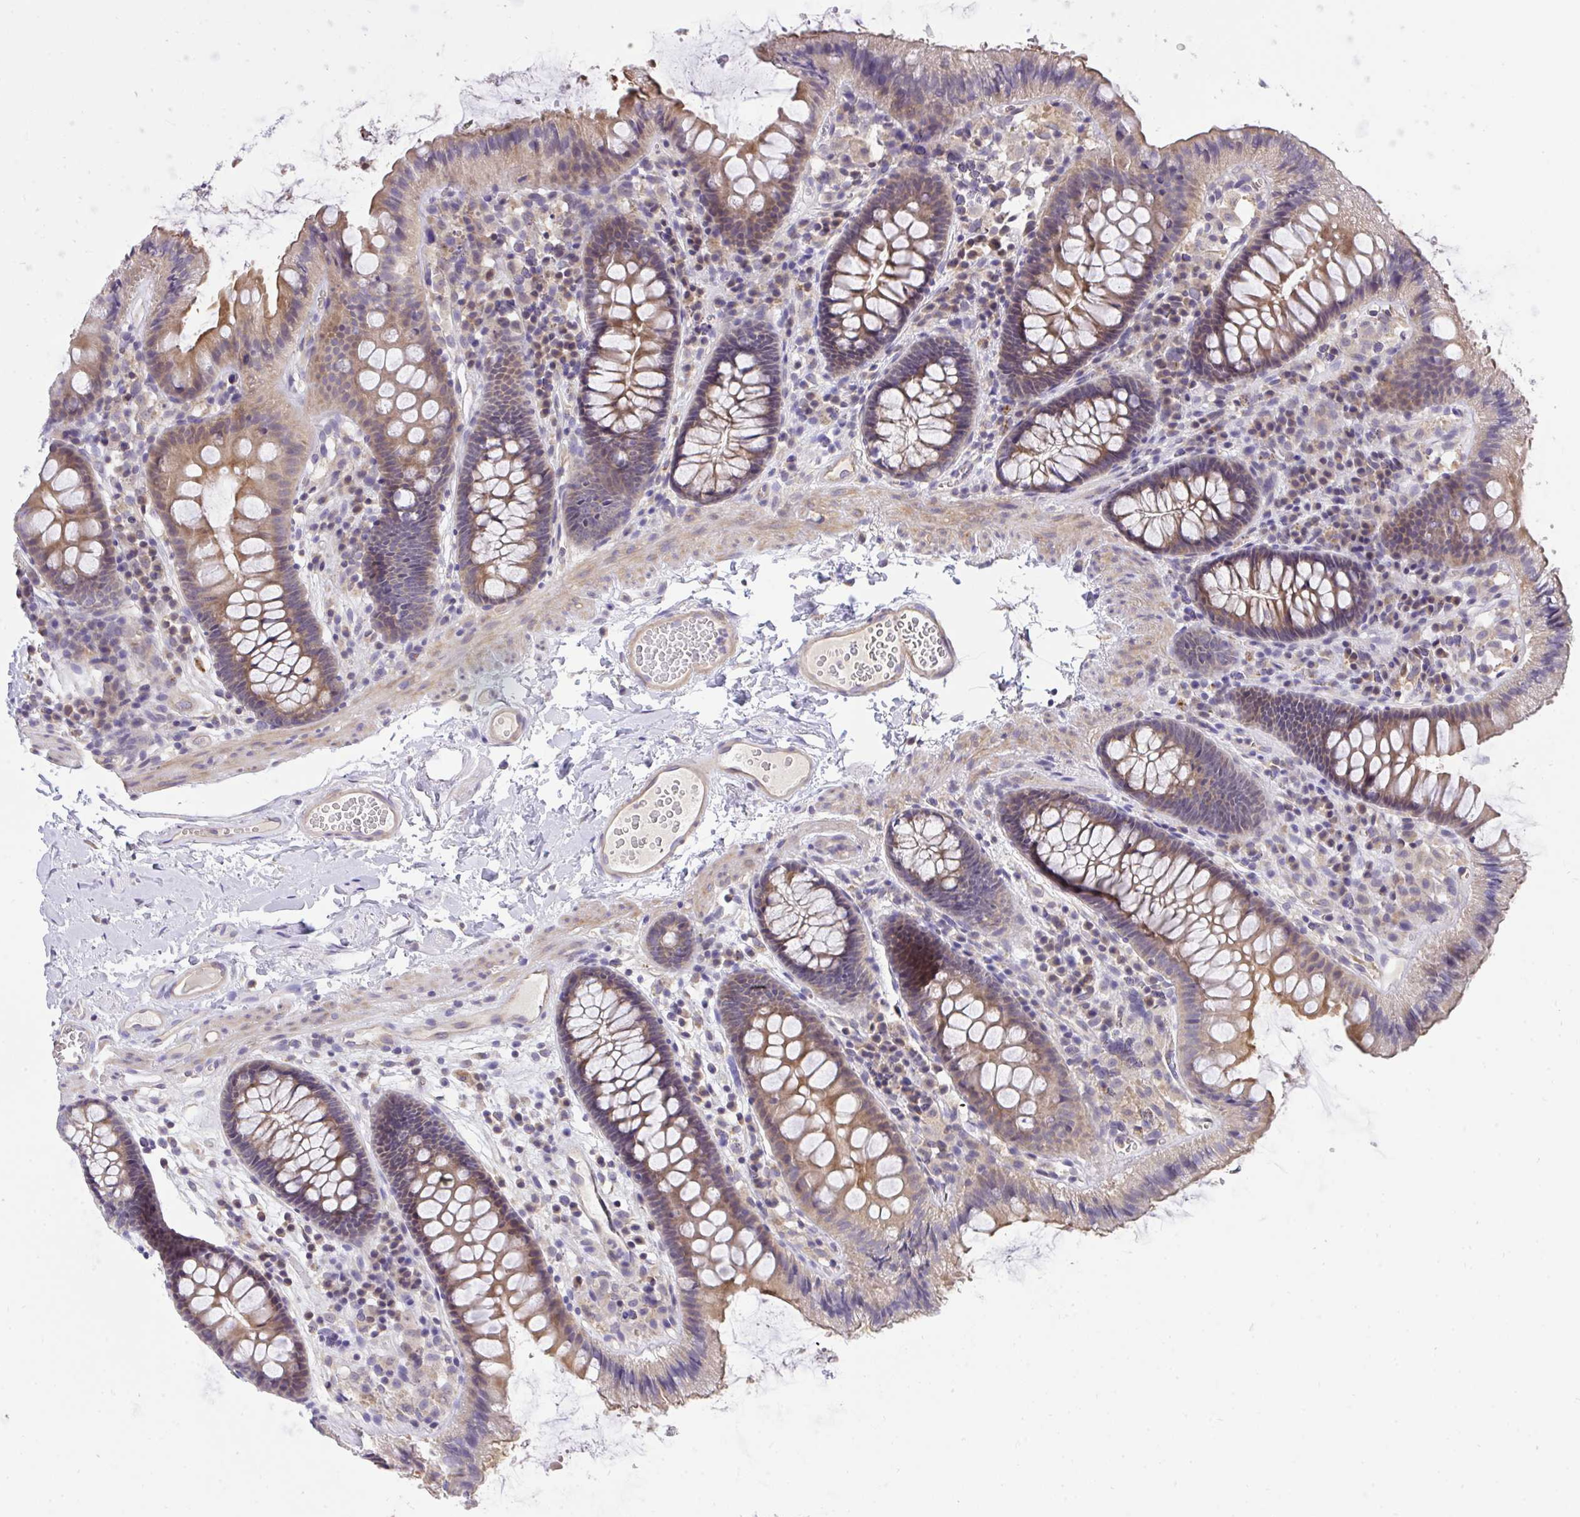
{"staining": {"intensity": "weak", "quantity": "25%-75%", "location": "cytoplasmic/membranous"}, "tissue": "colon", "cell_type": "Endothelial cells", "image_type": "normal", "snomed": [{"axis": "morphology", "description": "Normal tissue, NOS"}, {"axis": "topography", "description": "Colon"}], "caption": "DAB immunohistochemical staining of unremarkable colon demonstrates weak cytoplasmic/membranous protein expression in about 25%-75% of endothelial cells. The staining was performed using DAB (3,3'-diaminobenzidine) to visualize the protein expression in brown, while the nuclei were stained in blue with hematoxylin (Magnification: 20x).", "gene": "C19orf54", "patient": {"sex": "male", "age": 84}}